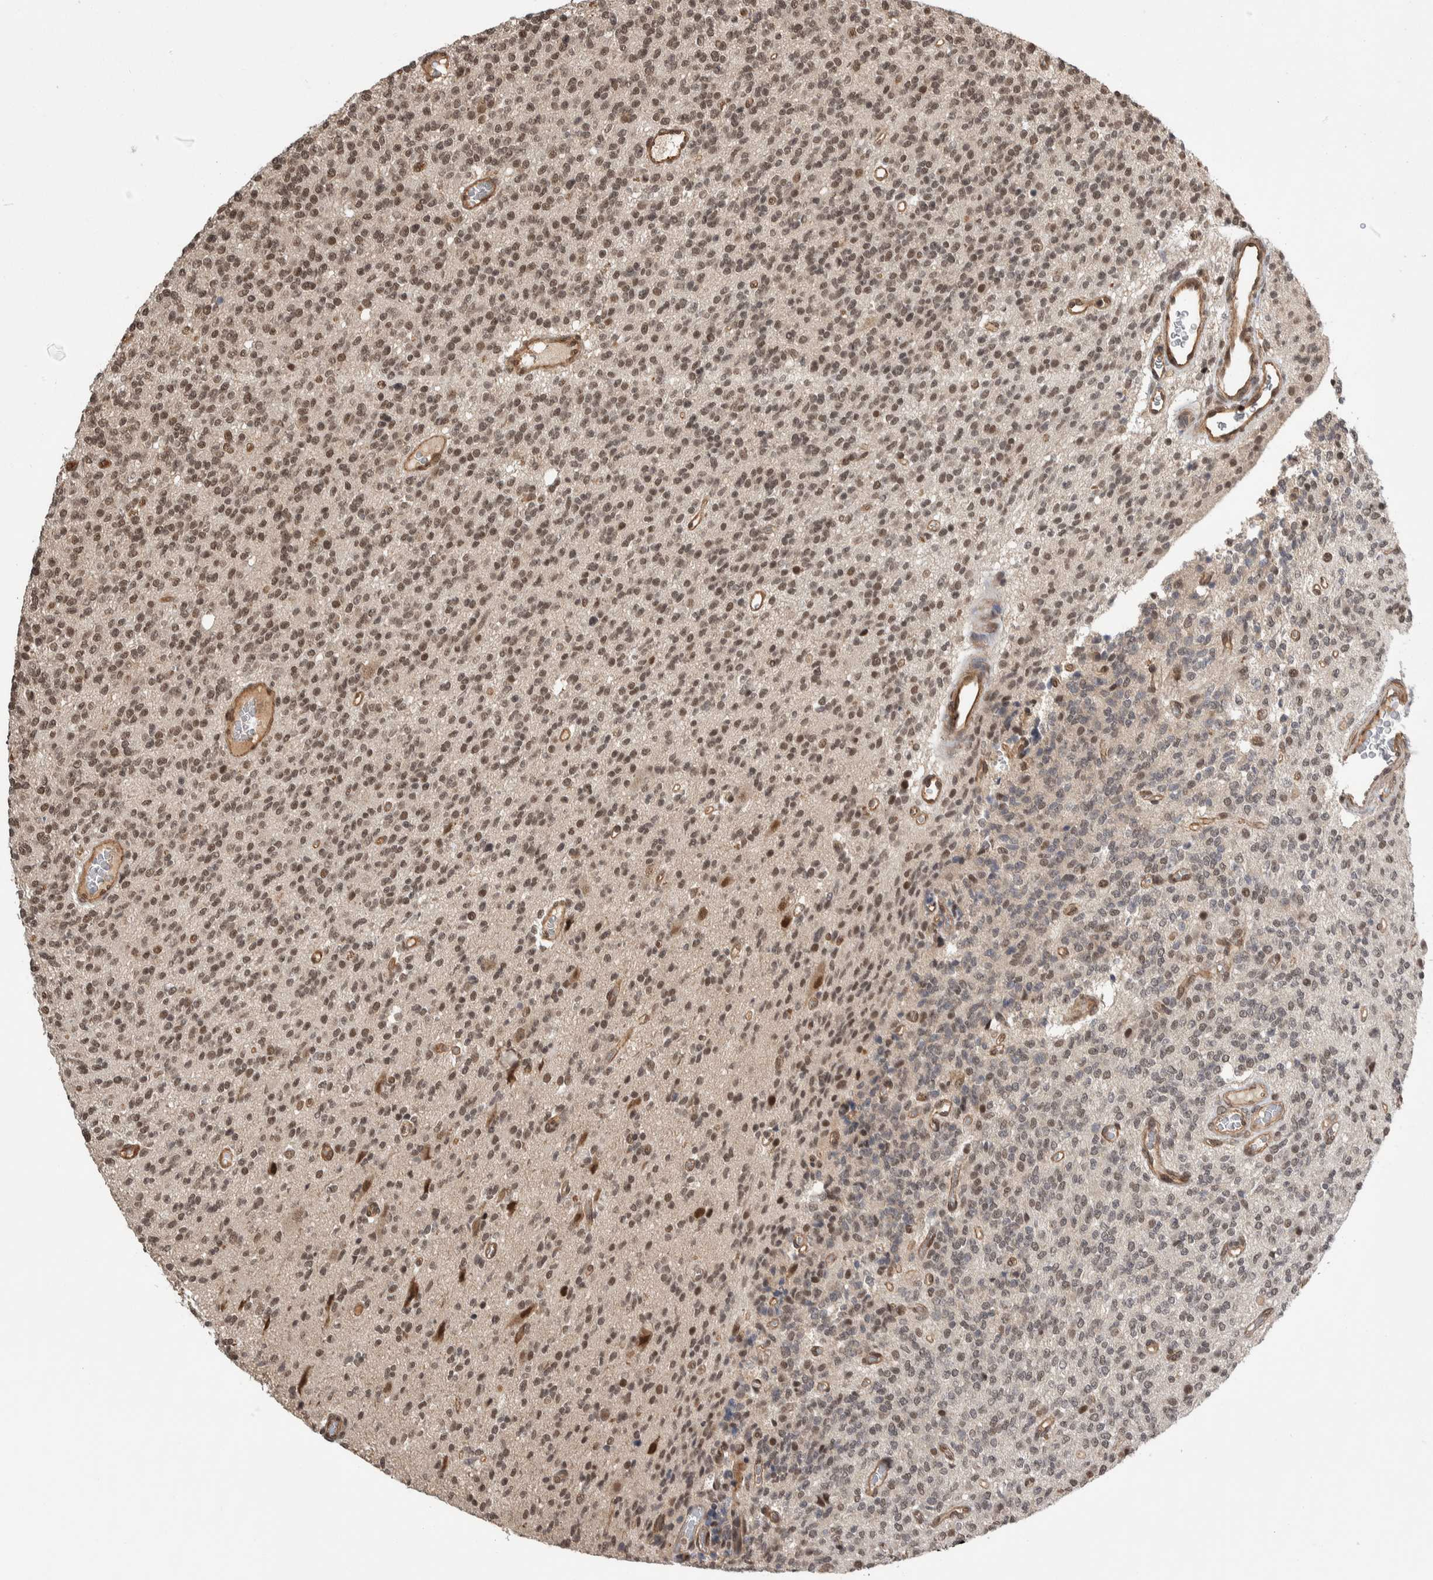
{"staining": {"intensity": "weak", "quantity": ">75%", "location": "nuclear"}, "tissue": "glioma", "cell_type": "Tumor cells", "image_type": "cancer", "snomed": [{"axis": "morphology", "description": "Glioma, malignant, High grade"}, {"axis": "topography", "description": "Brain"}], "caption": "This micrograph displays glioma stained with IHC to label a protein in brown. The nuclear of tumor cells show weak positivity for the protein. Nuclei are counter-stained blue.", "gene": "ZNF592", "patient": {"sex": "male", "age": 34}}